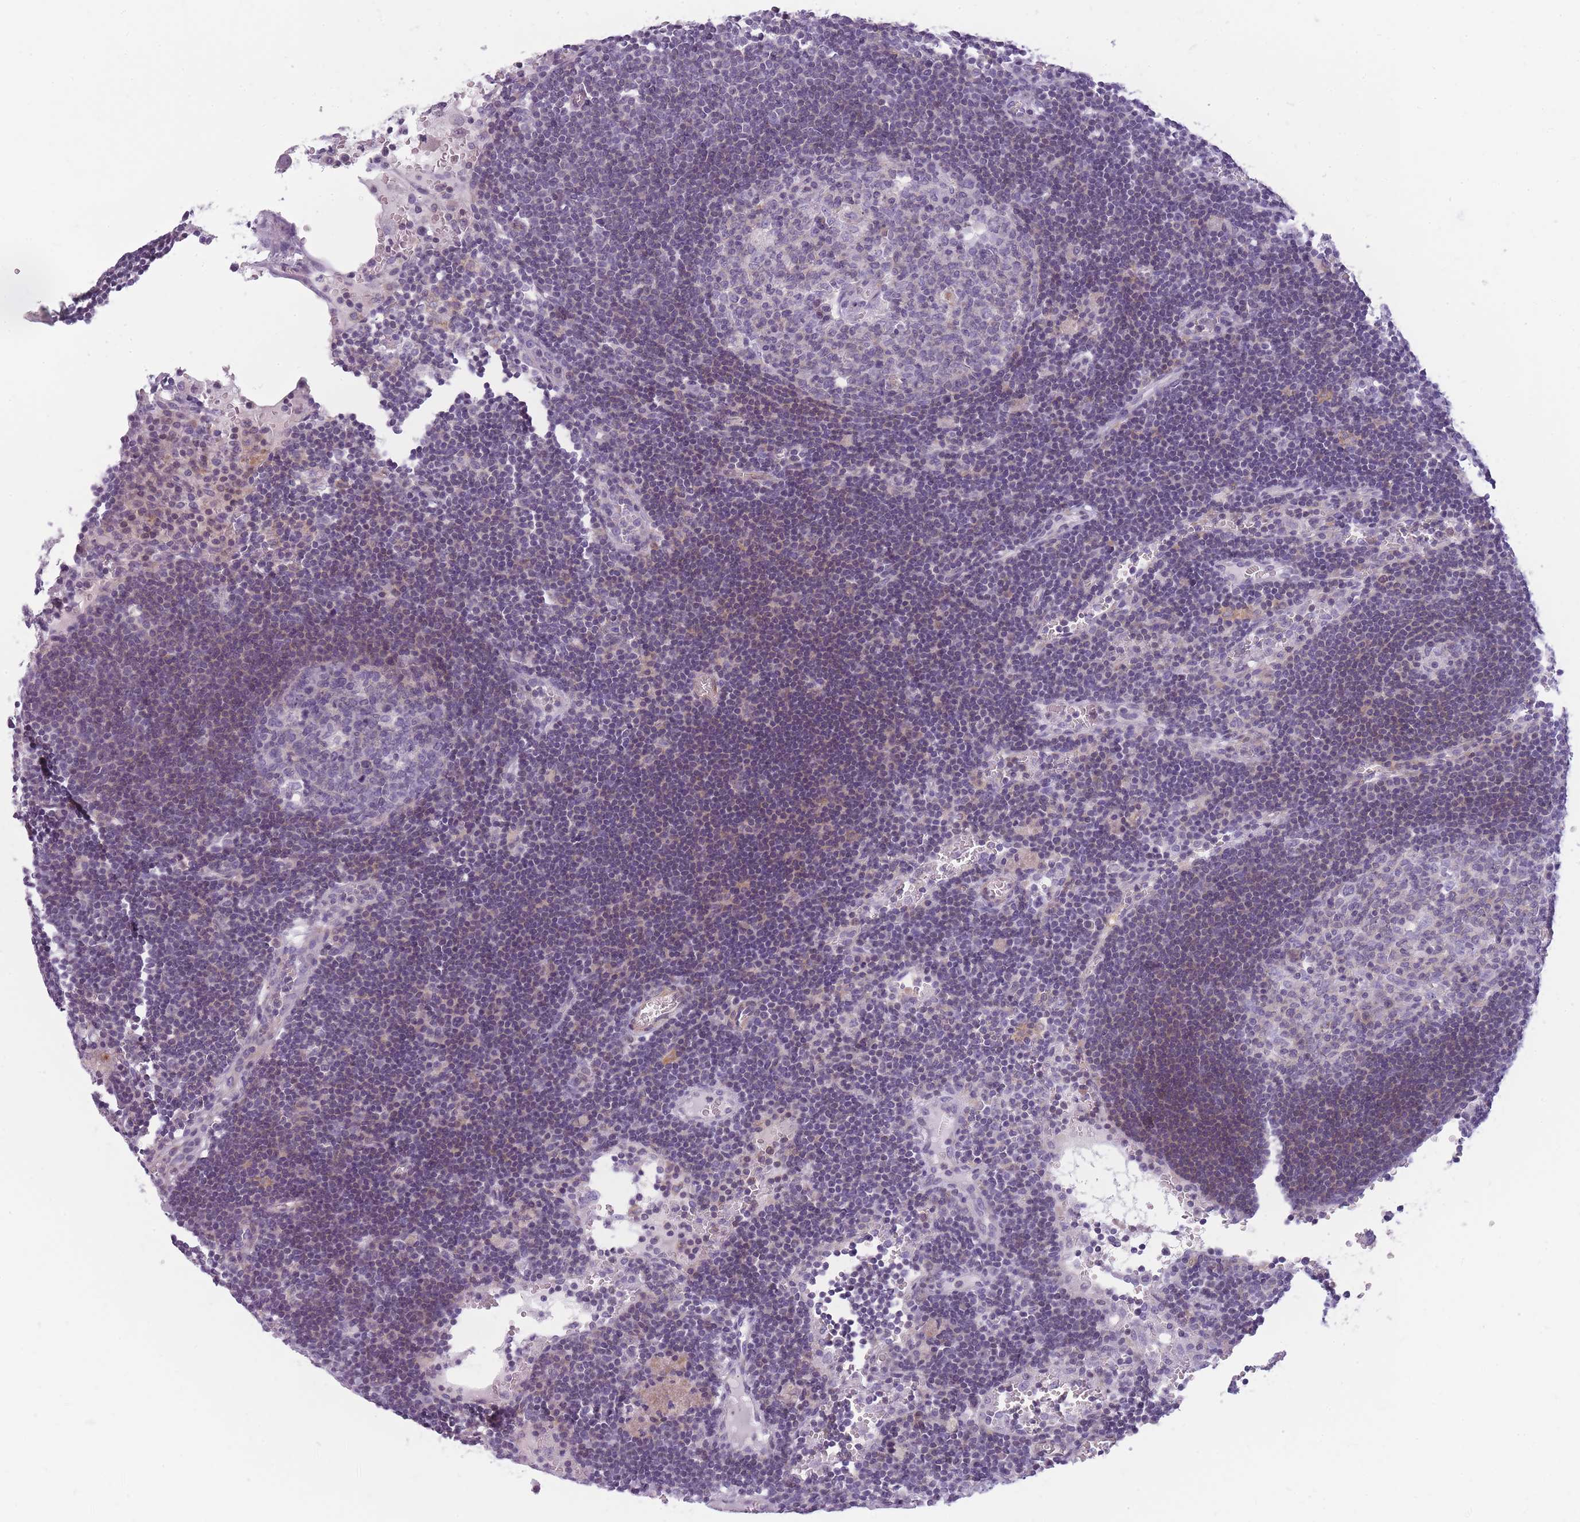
{"staining": {"intensity": "negative", "quantity": "none", "location": "none"}, "tissue": "lymph node", "cell_type": "Germinal center cells", "image_type": "normal", "snomed": [{"axis": "morphology", "description": "Normal tissue, NOS"}, {"axis": "topography", "description": "Lymph node"}], "caption": "High power microscopy micrograph of an immunohistochemistry image of normal lymph node, revealing no significant staining in germinal center cells. (Stains: DAB (3,3'-diaminobenzidine) IHC with hematoxylin counter stain, Microscopy: brightfield microscopy at high magnification).", "gene": "GGT1", "patient": {"sex": "male", "age": 62}}